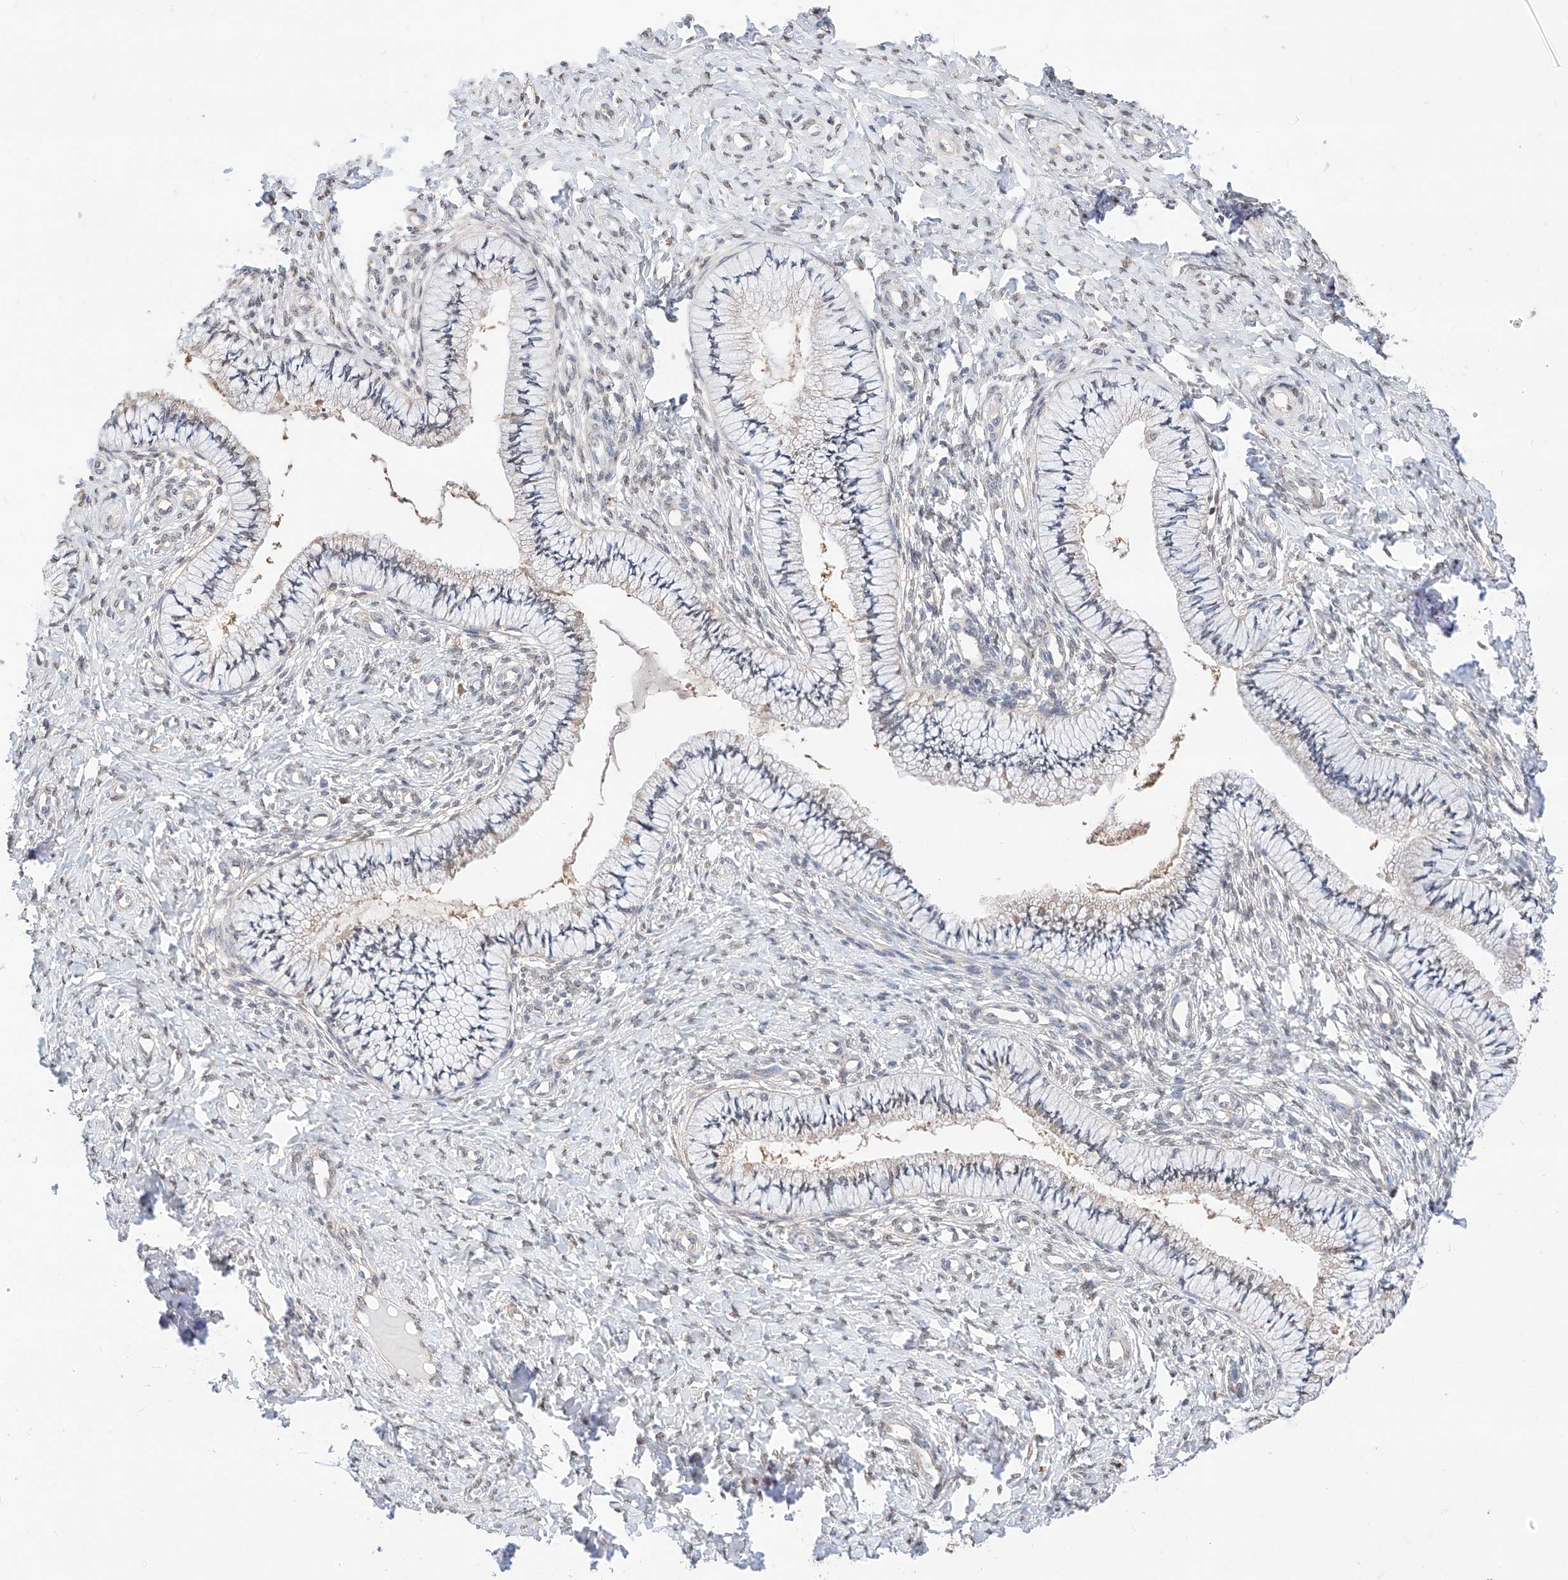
{"staining": {"intensity": "moderate", "quantity": "25%-75%", "location": "cytoplasmic/membranous,nuclear"}, "tissue": "cervix", "cell_type": "Glandular cells", "image_type": "normal", "snomed": [{"axis": "morphology", "description": "Normal tissue, NOS"}, {"axis": "topography", "description": "Cervix"}], "caption": "Protein expression analysis of unremarkable cervix reveals moderate cytoplasmic/membranous,nuclear positivity in approximately 25%-75% of glandular cells. Ihc stains the protein in brown and the nuclei are stained blue.", "gene": "ZSCAN4", "patient": {"sex": "female", "age": 36}}